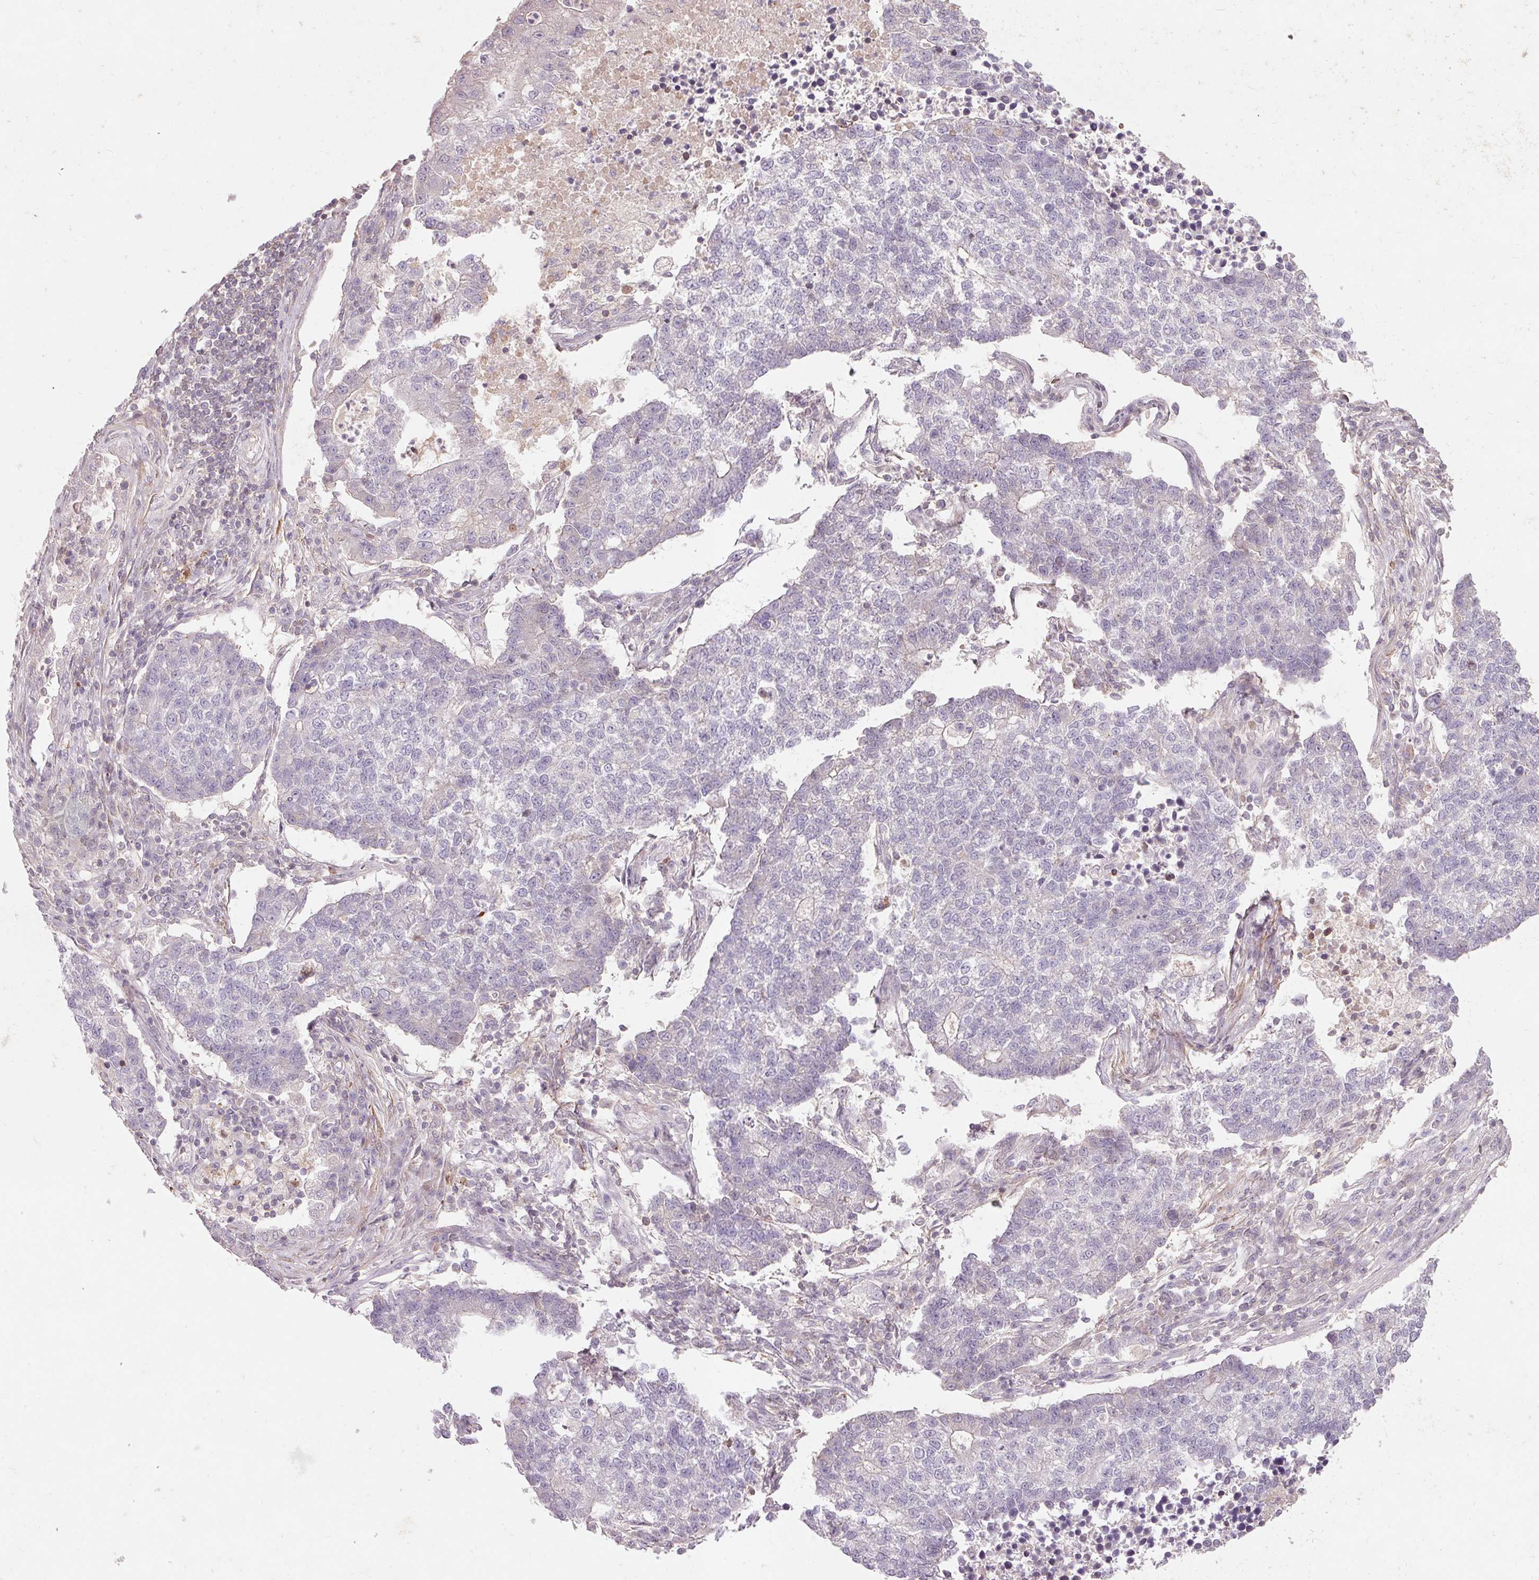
{"staining": {"intensity": "negative", "quantity": "none", "location": "none"}, "tissue": "lung cancer", "cell_type": "Tumor cells", "image_type": "cancer", "snomed": [{"axis": "morphology", "description": "Adenocarcinoma, NOS"}, {"axis": "topography", "description": "Lung"}], "caption": "Lung adenocarcinoma was stained to show a protein in brown. There is no significant positivity in tumor cells.", "gene": "KCNK15", "patient": {"sex": "male", "age": 57}}